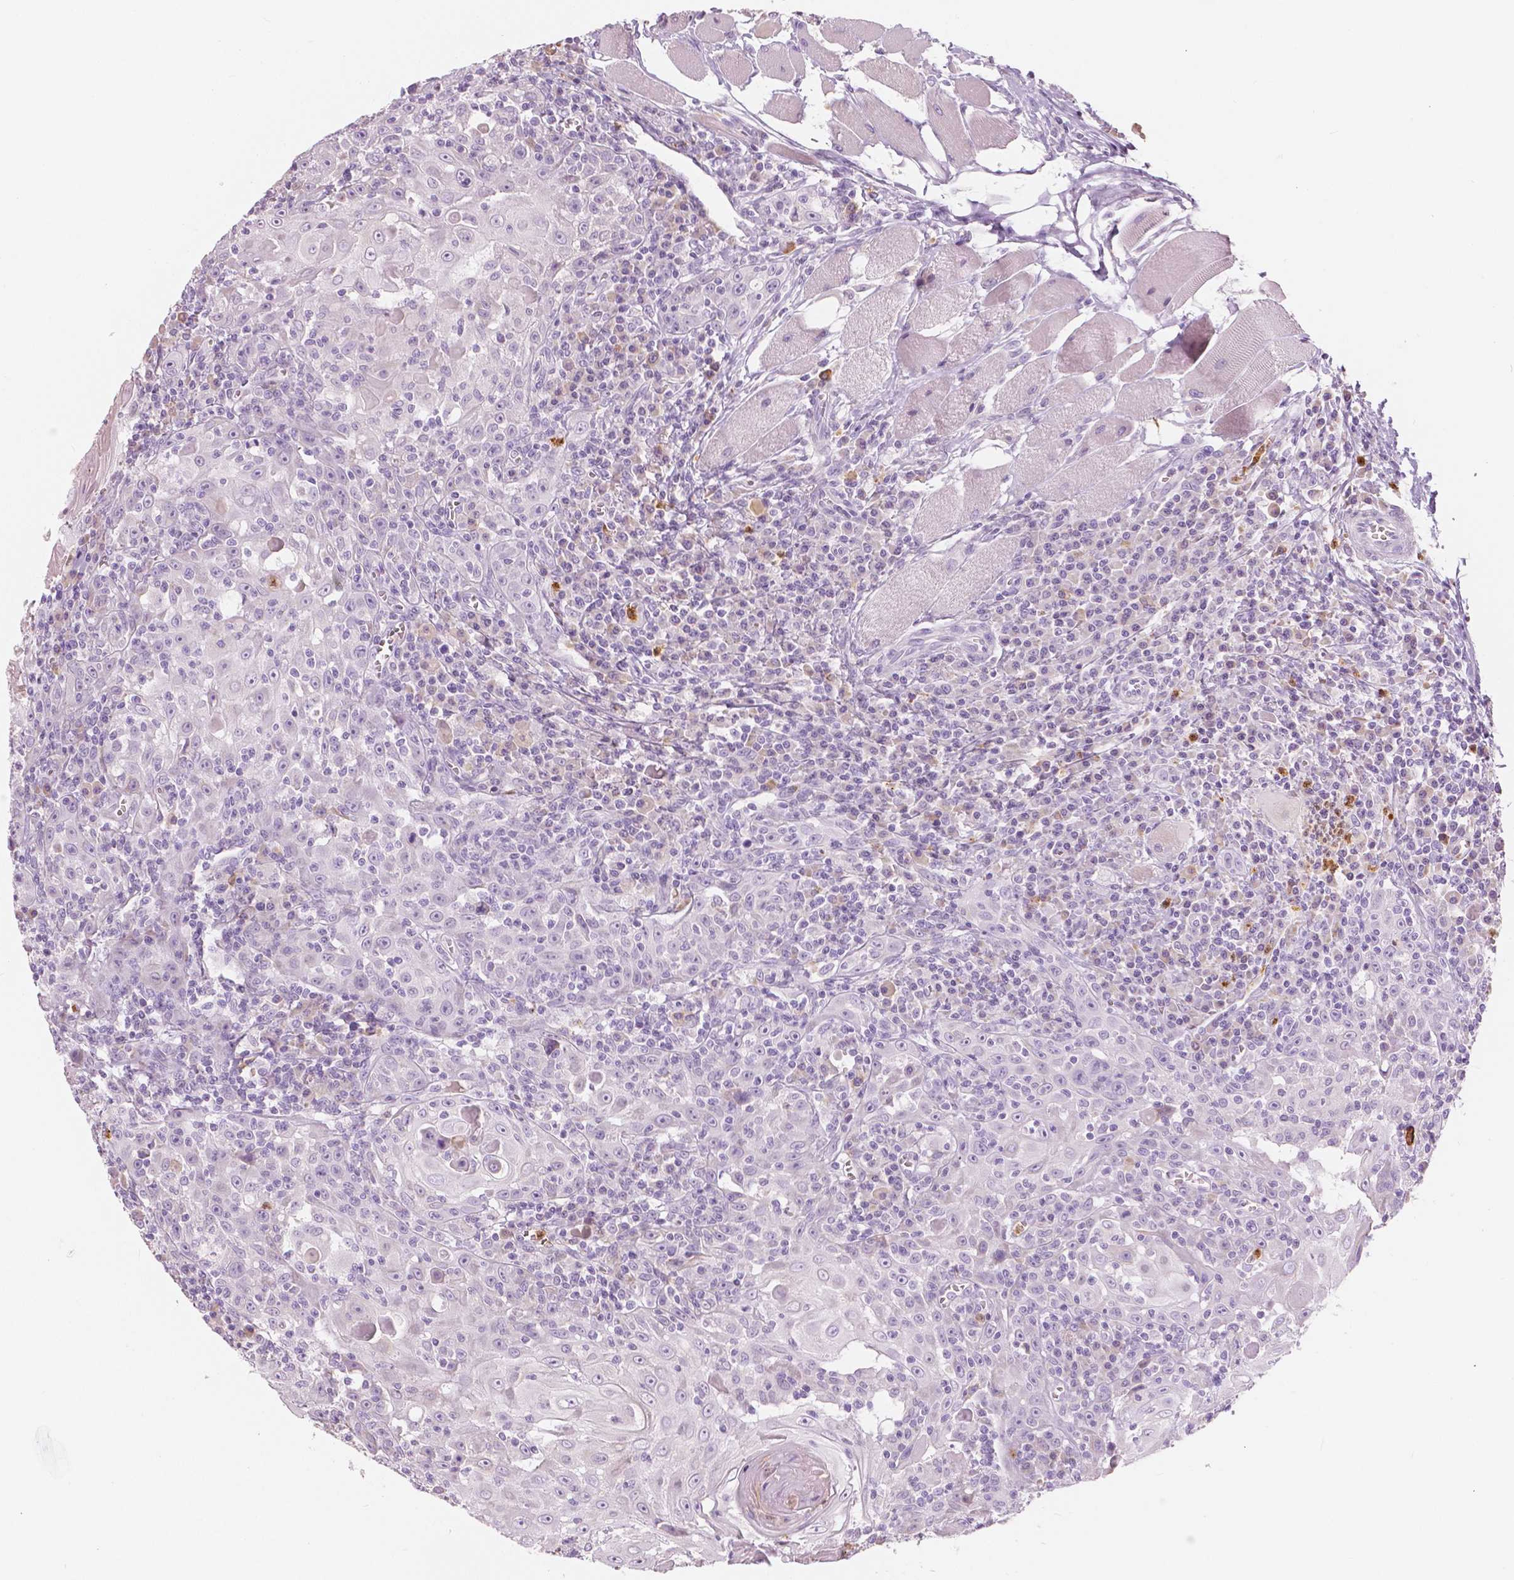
{"staining": {"intensity": "negative", "quantity": "none", "location": "none"}, "tissue": "head and neck cancer", "cell_type": "Tumor cells", "image_type": "cancer", "snomed": [{"axis": "morphology", "description": "Squamous cell carcinoma, NOS"}, {"axis": "topography", "description": "Head-Neck"}], "caption": "This is a micrograph of IHC staining of squamous cell carcinoma (head and neck), which shows no staining in tumor cells. (DAB IHC visualized using brightfield microscopy, high magnification).", "gene": "CXCR2", "patient": {"sex": "male", "age": 52}}